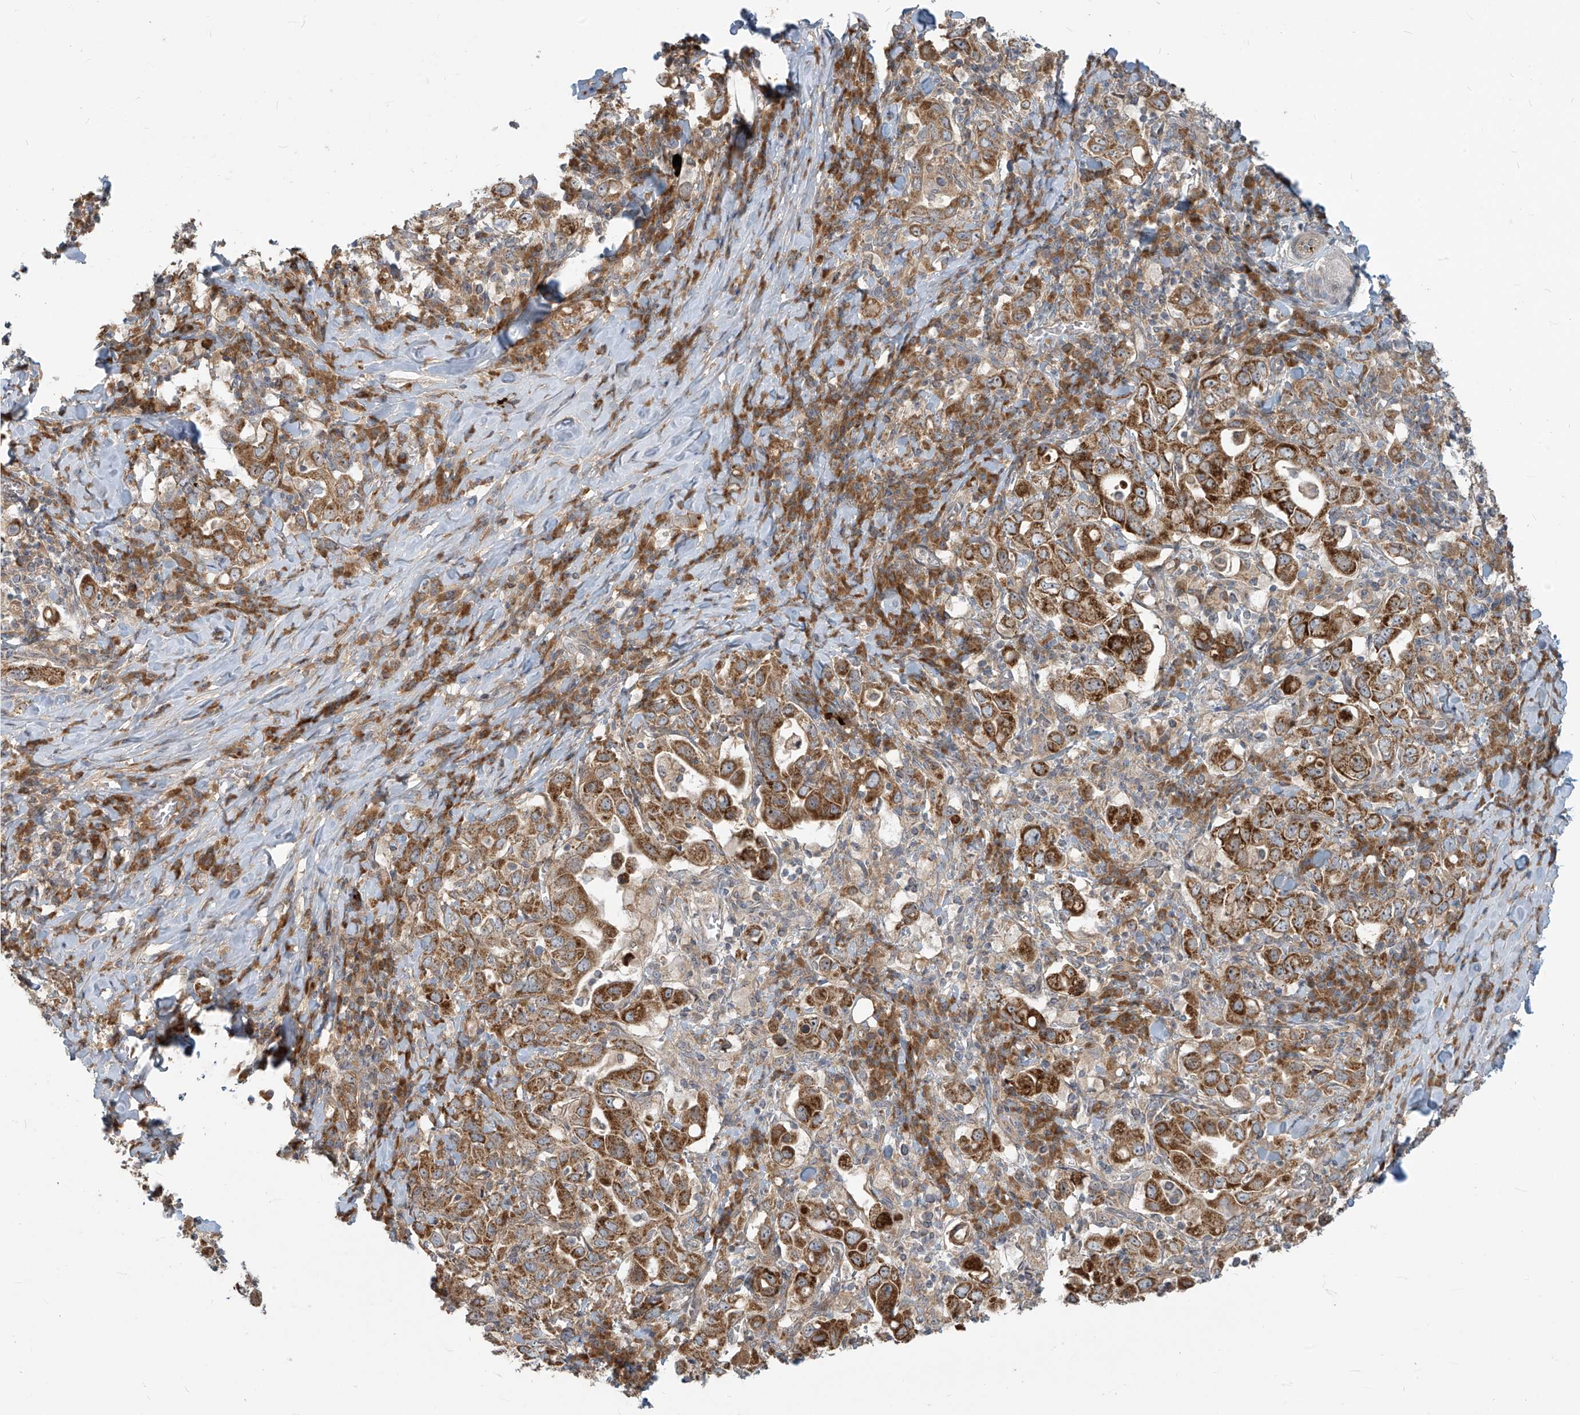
{"staining": {"intensity": "strong", "quantity": ">75%", "location": "cytoplasmic/membranous"}, "tissue": "stomach cancer", "cell_type": "Tumor cells", "image_type": "cancer", "snomed": [{"axis": "morphology", "description": "Adenocarcinoma, NOS"}, {"axis": "topography", "description": "Stomach, upper"}], "caption": "DAB (3,3'-diaminobenzidine) immunohistochemical staining of human adenocarcinoma (stomach) shows strong cytoplasmic/membranous protein positivity in approximately >75% of tumor cells. Using DAB (3,3'-diaminobenzidine) (brown) and hematoxylin (blue) stains, captured at high magnification using brightfield microscopy.", "gene": "KATNIP", "patient": {"sex": "male", "age": 62}}